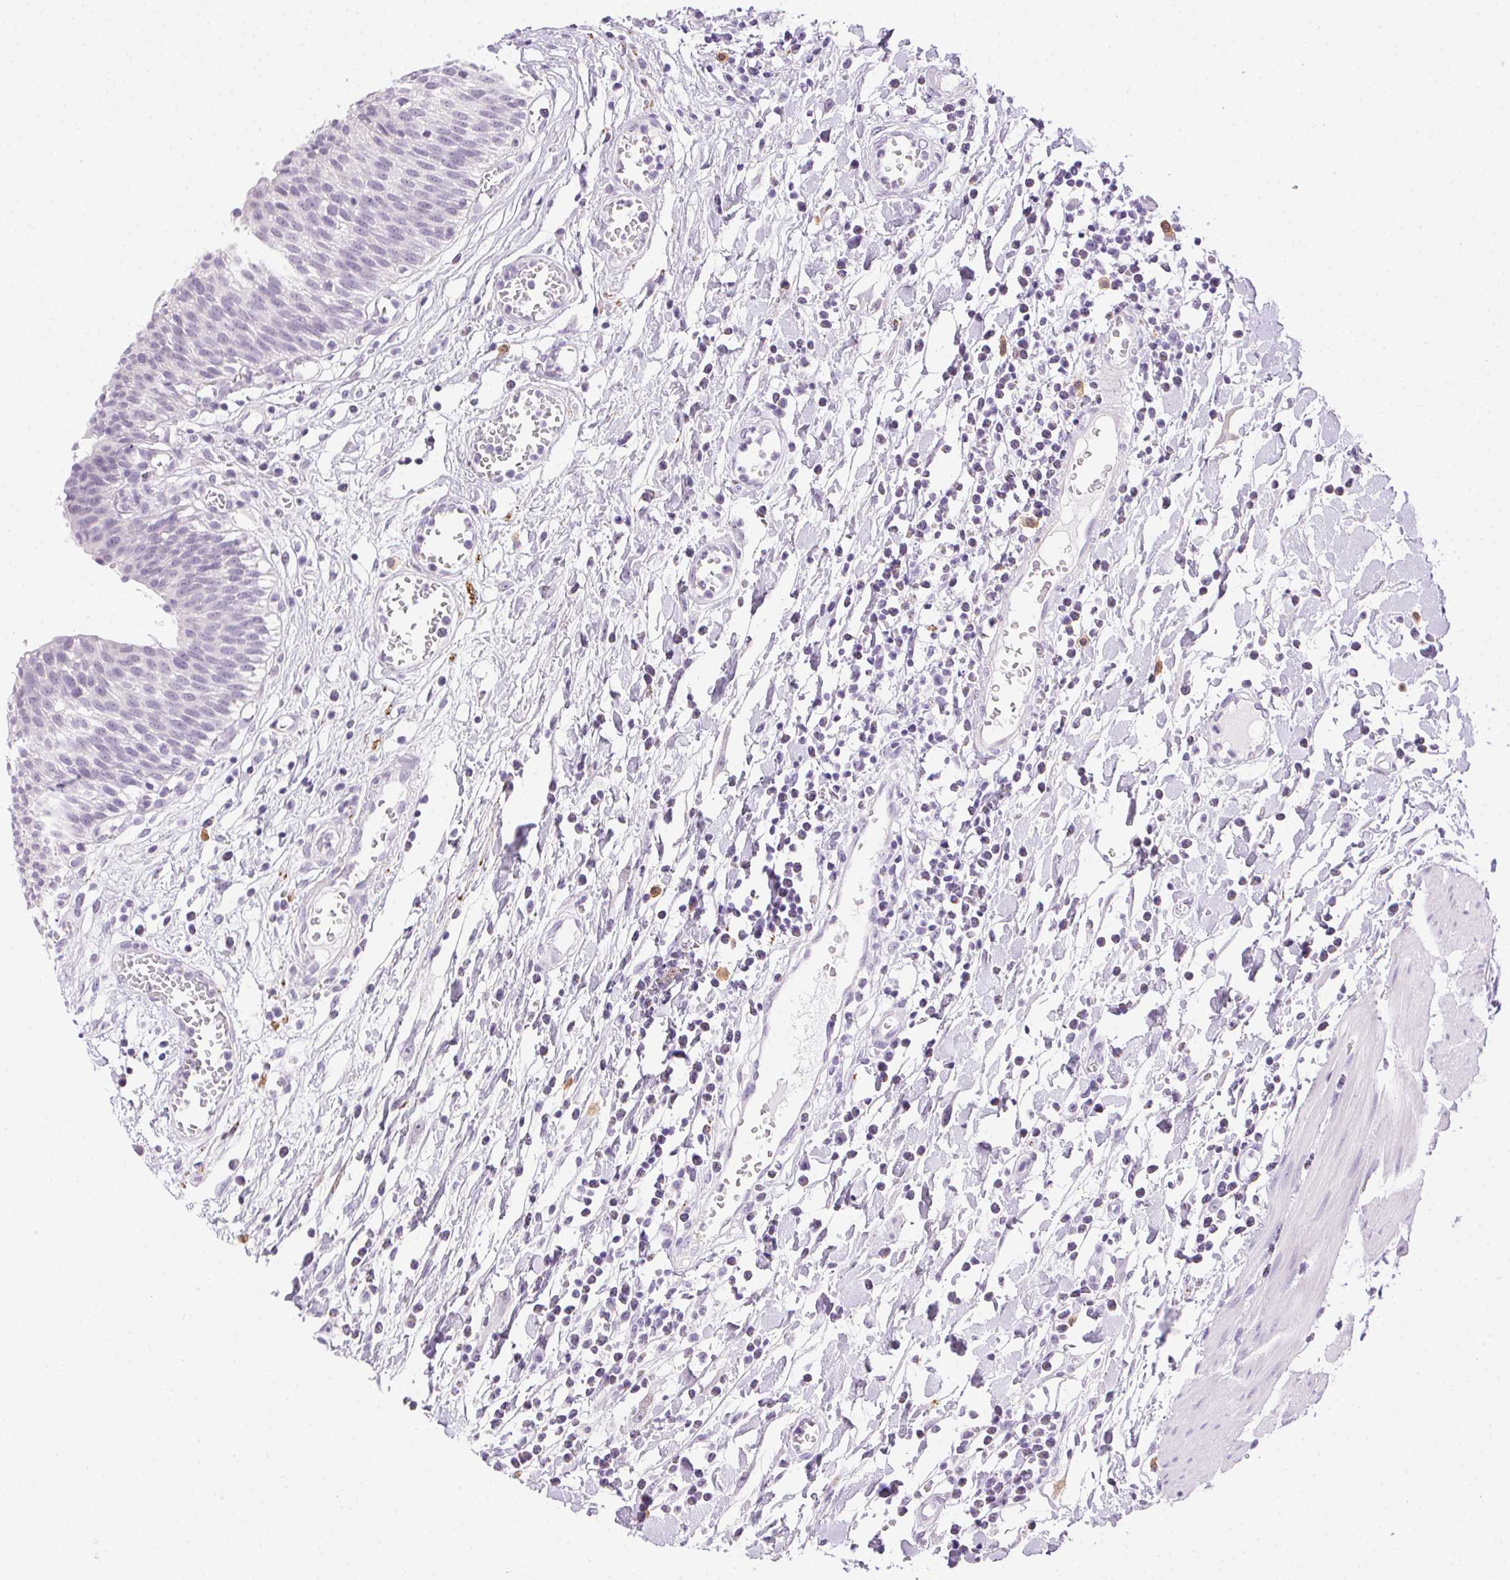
{"staining": {"intensity": "negative", "quantity": "none", "location": "none"}, "tissue": "urinary bladder", "cell_type": "Urothelial cells", "image_type": "normal", "snomed": [{"axis": "morphology", "description": "Normal tissue, NOS"}, {"axis": "topography", "description": "Urinary bladder"}], "caption": "Unremarkable urinary bladder was stained to show a protein in brown. There is no significant expression in urothelial cells. (DAB immunohistochemistry (IHC) visualized using brightfield microscopy, high magnification).", "gene": "CADPS", "patient": {"sex": "male", "age": 64}}